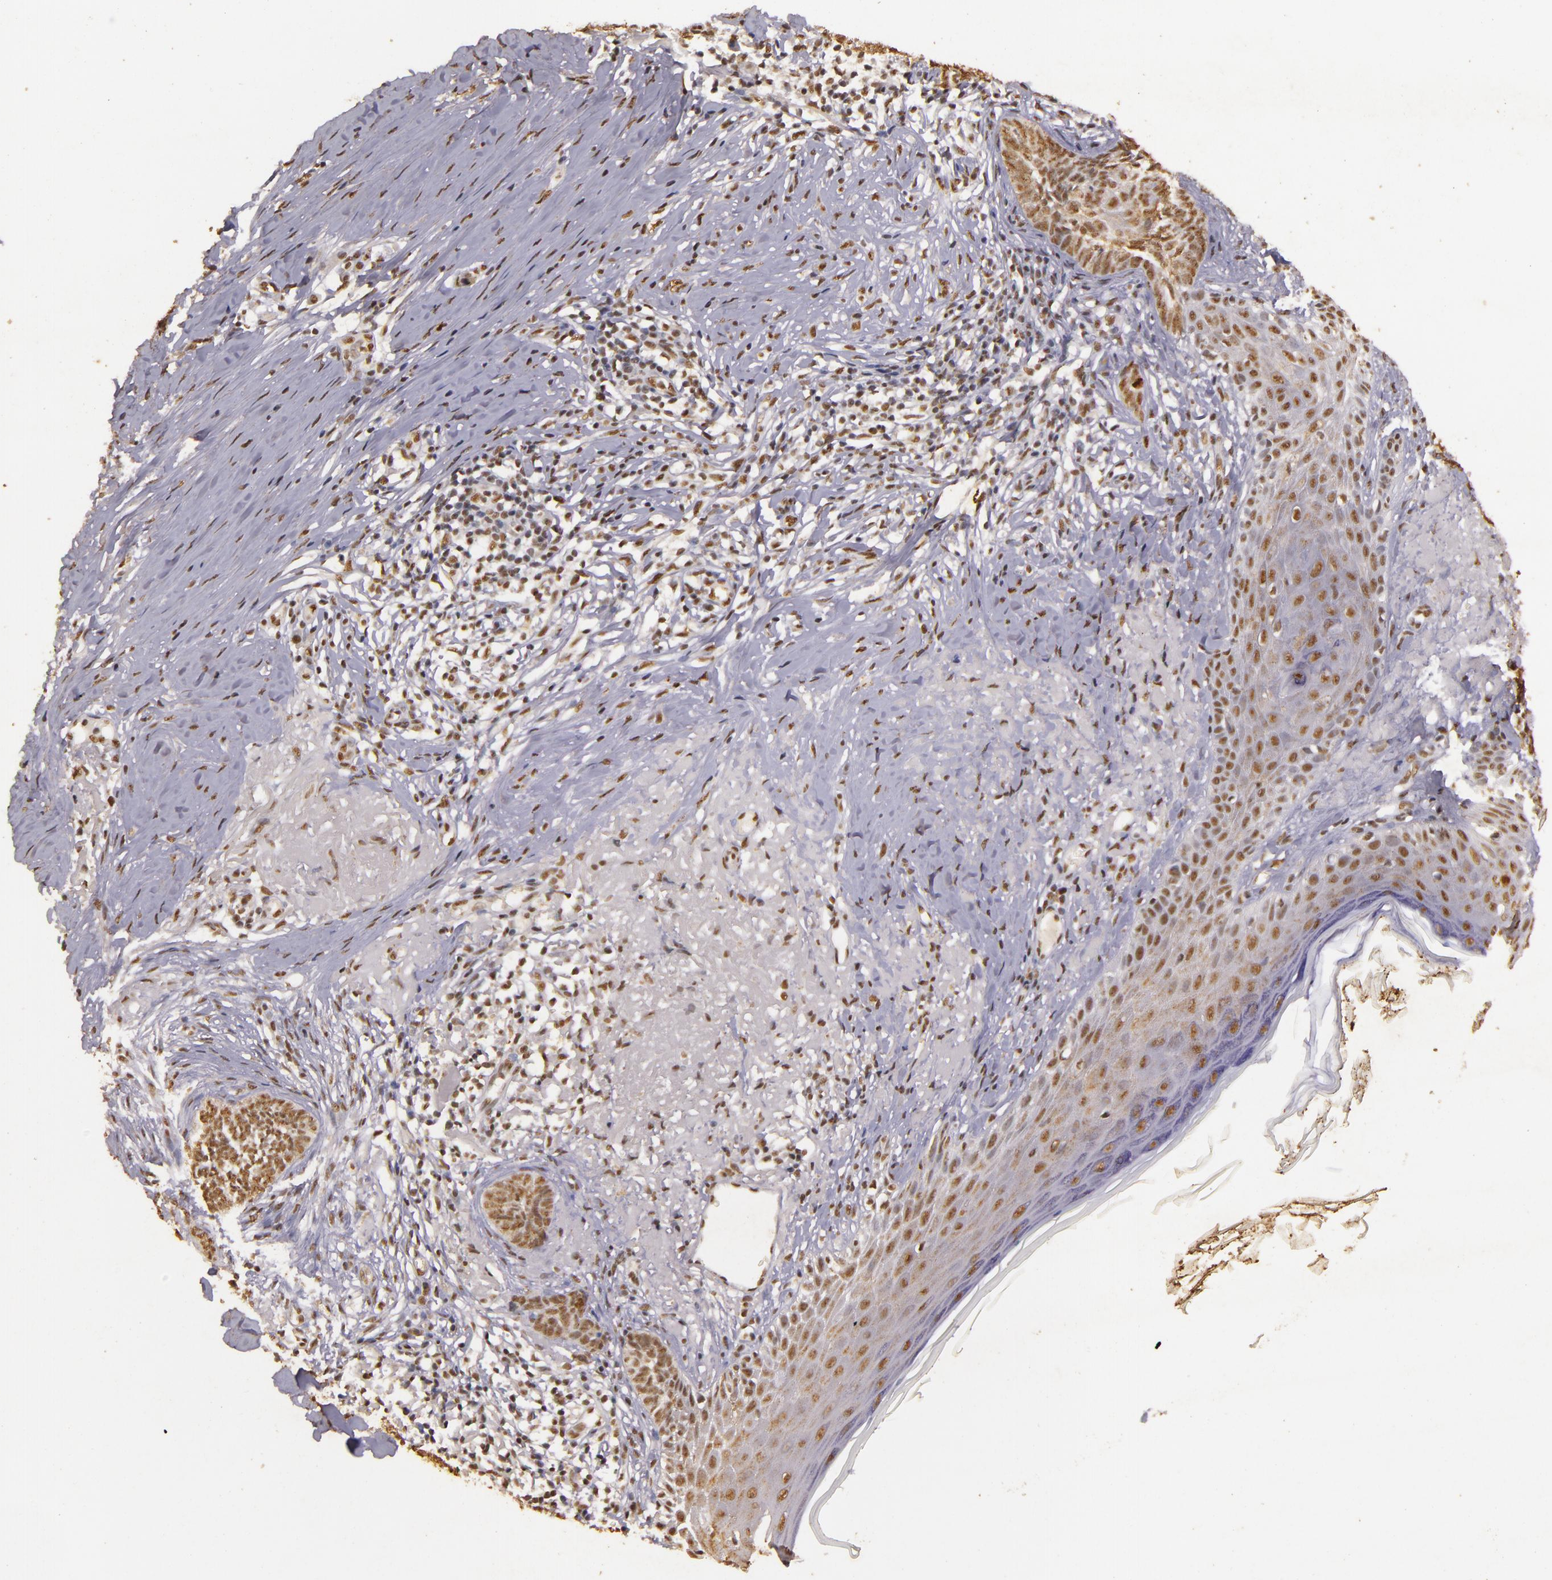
{"staining": {"intensity": "weak", "quantity": ">75%", "location": "nuclear"}, "tissue": "skin cancer", "cell_type": "Tumor cells", "image_type": "cancer", "snomed": [{"axis": "morphology", "description": "Basal cell carcinoma"}, {"axis": "topography", "description": "Skin"}], "caption": "Immunohistochemistry of basal cell carcinoma (skin) reveals low levels of weak nuclear expression in approximately >75% of tumor cells.", "gene": "CBX3", "patient": {"sex": "female", "age": 81}}